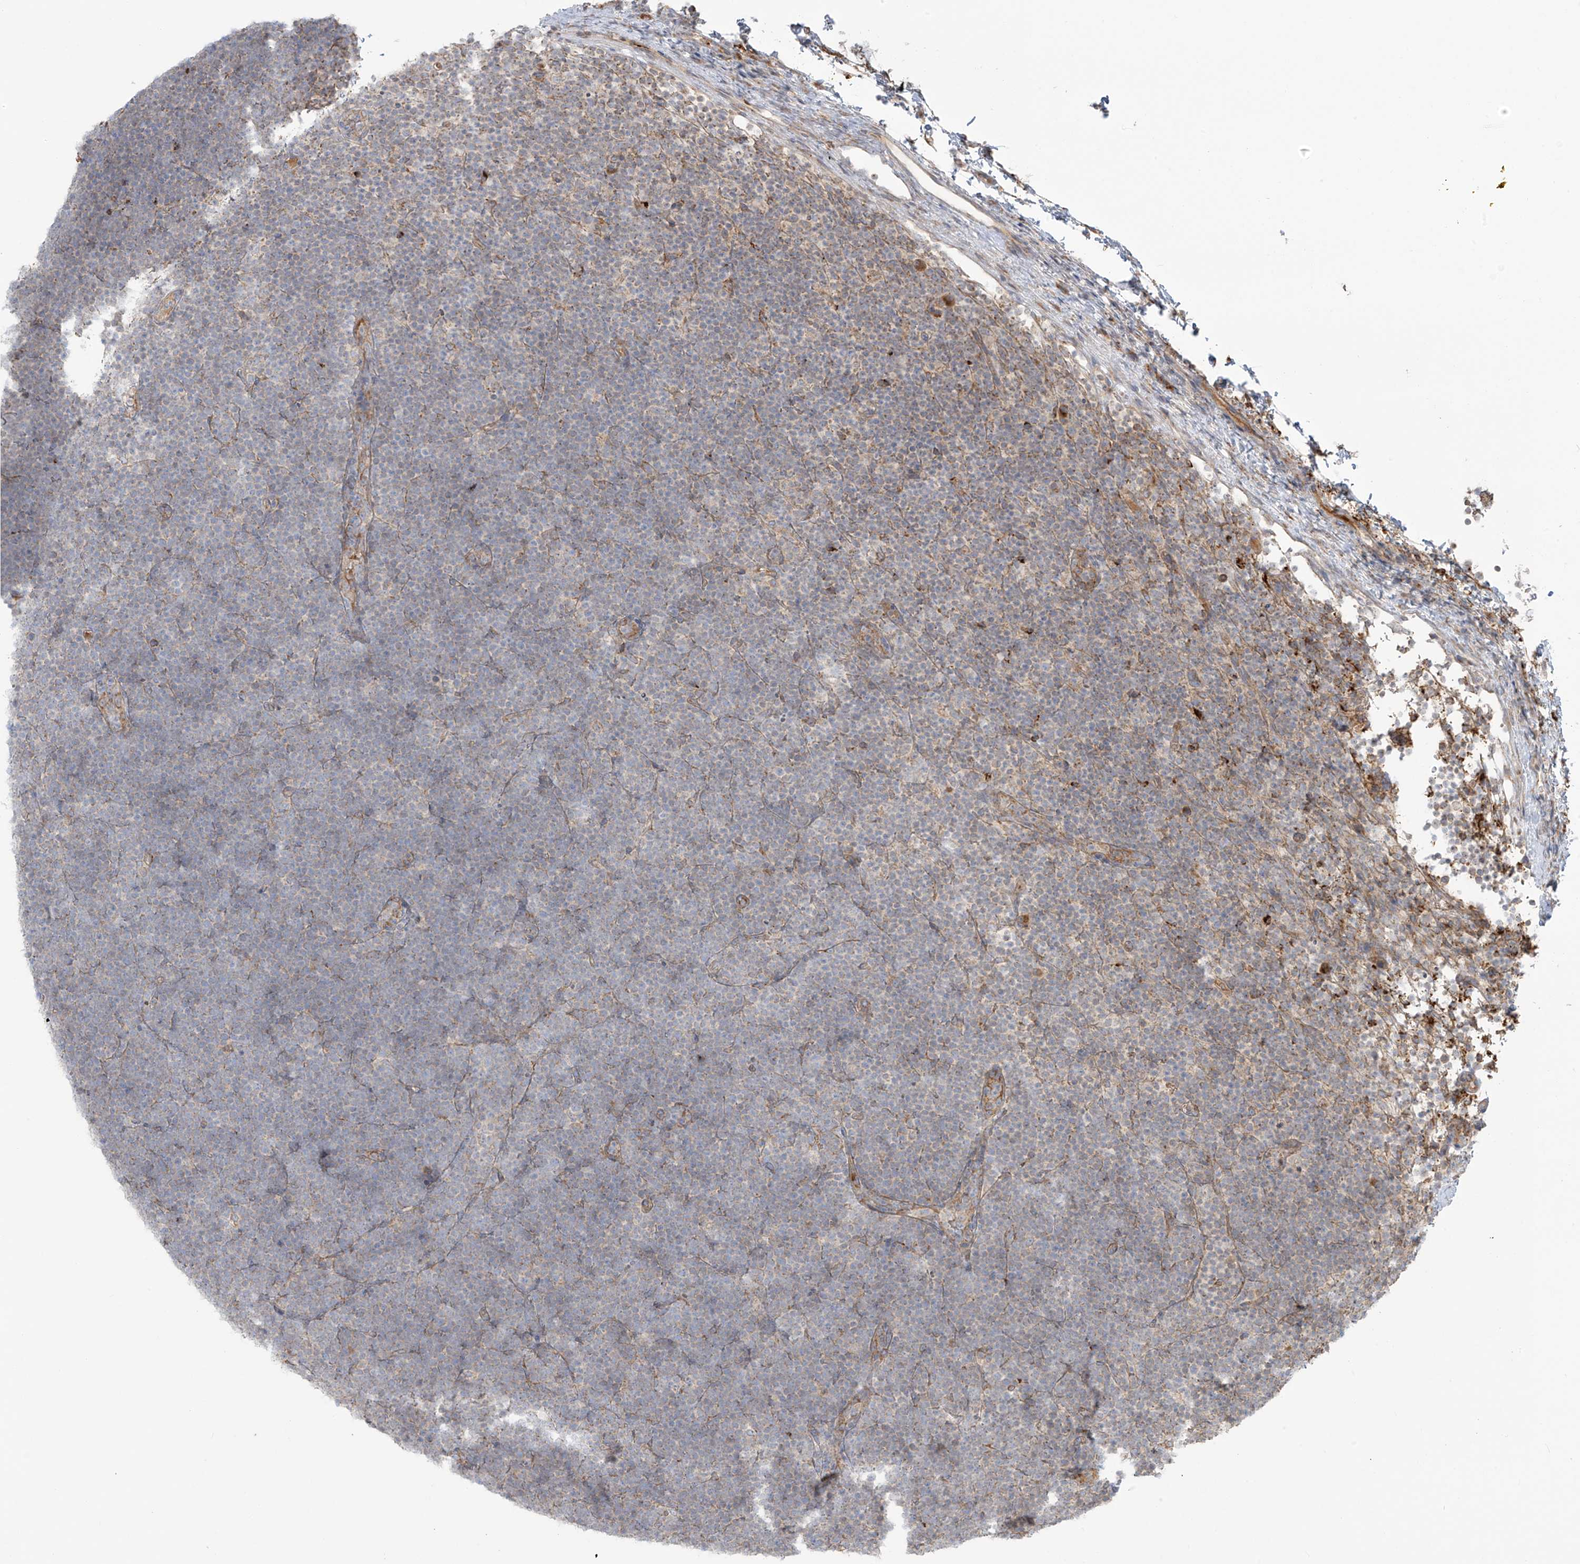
{"staining": {"intensity": "negative", "quantity": "none", "location": "none"}, "tissue": "lymphoma", "cell_type": "Tumor cells", "image_type": "cancer", "snomed": [{"axis": "morphology", "description": "Malignant lymphoma, non-Hodgkin's type, High grade"}, {"axis": "topography", "description": "Lymph node"}], "caption": "Immunohistochemistry photomicrograph of human malignant lymphoma, non-Hodgkin's type (high-grade) stained for a protein (brown), which displays no positivity in tumor cells.", "gene": "LZTS3", "patient": {"sex": "male", "age": 13}}